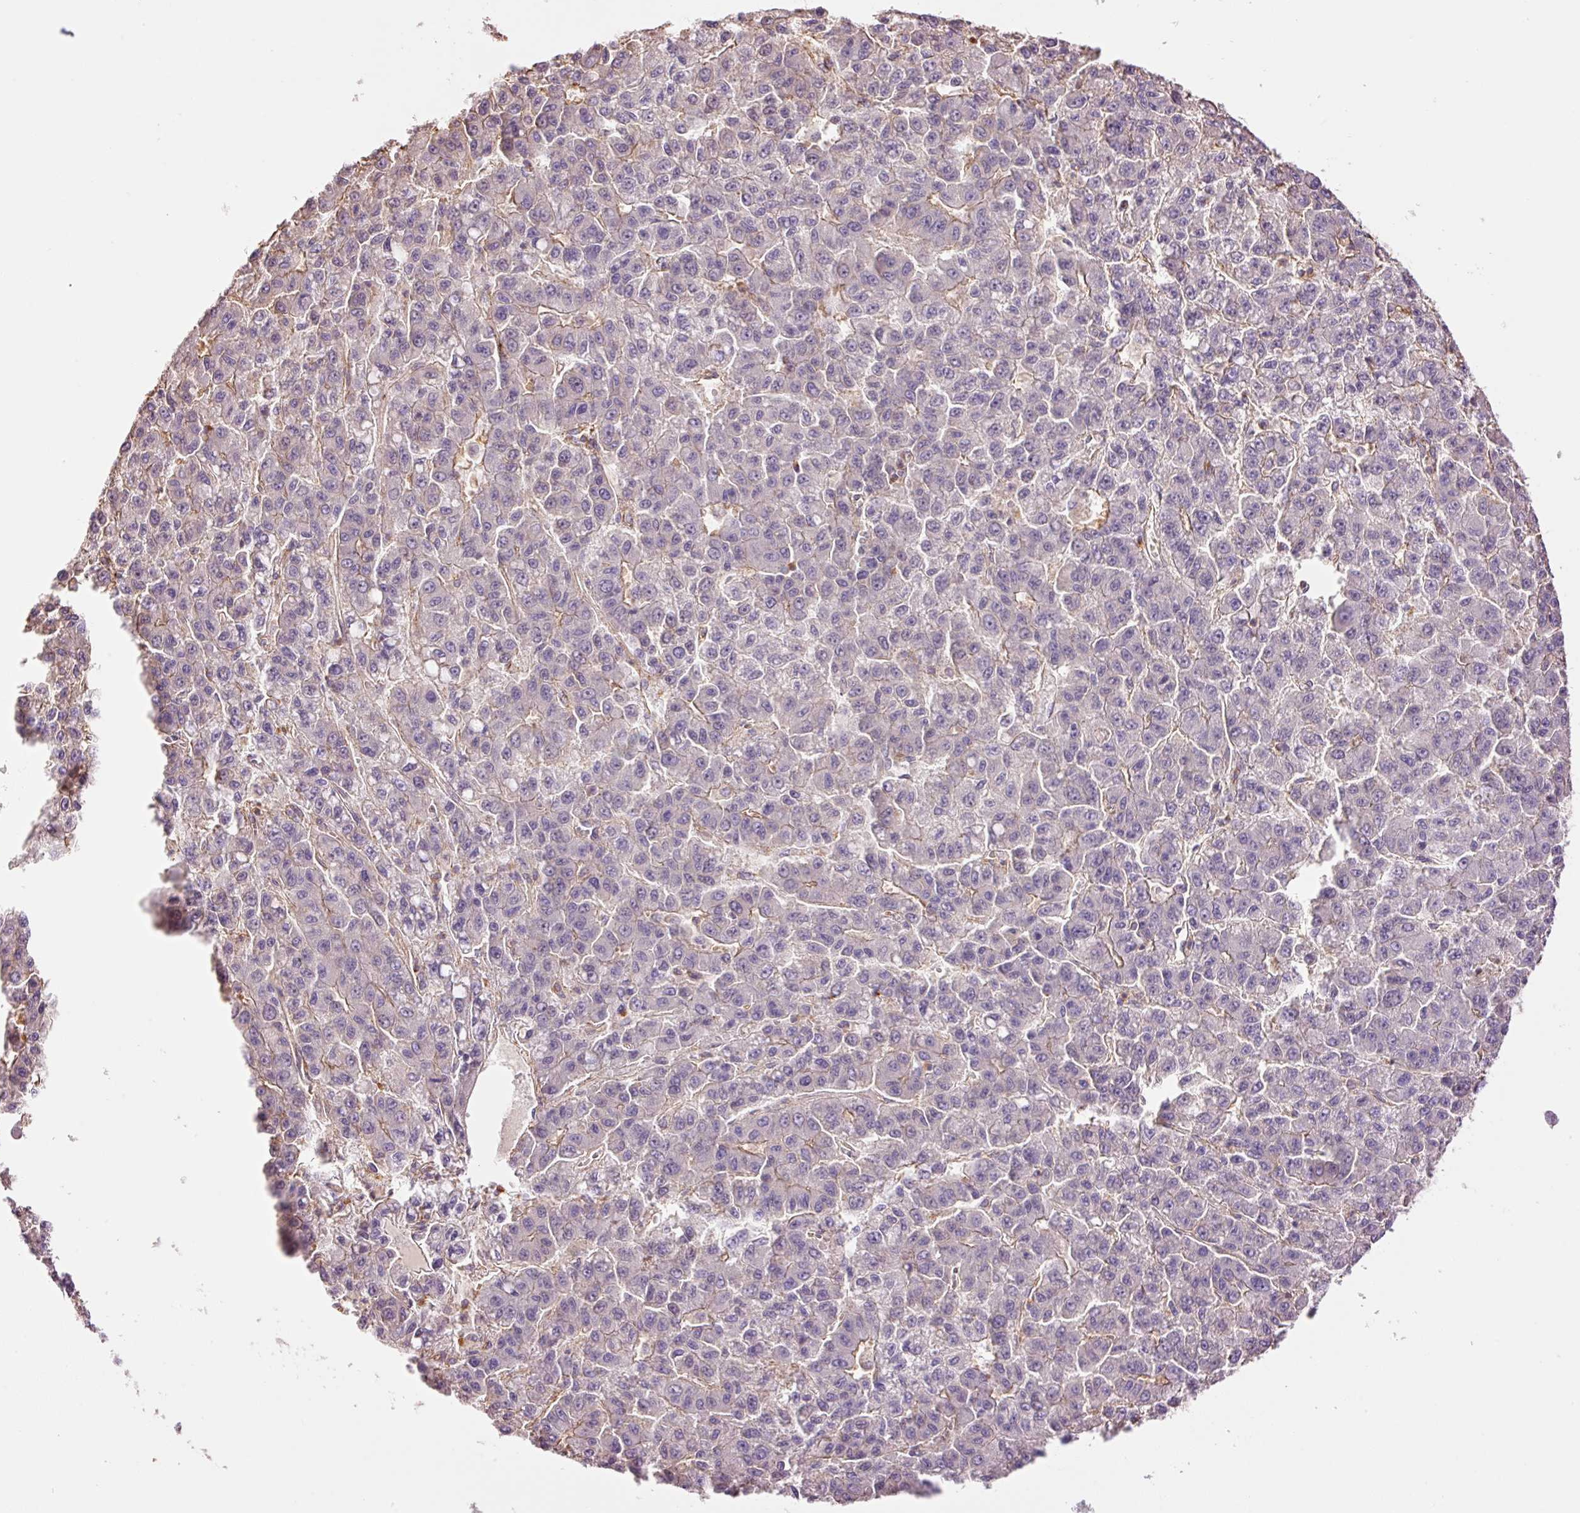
{"staining": {"intensity": "weak", "quantity": "<25%", "location": "cytoplasmic/membranous"}, "tissue": "liver cancer", "cell_type": "Tumor cells", "image_type": "cancer", "snomed": [{"axis": "morphology", "description": "Carcinoma, Hepatocellular, NOS"}, {"axis": "topography", "description": "Liver"}], "caption": "Immunohistochemistry (IHC) image of liver hepatocellular carcinoma stained for a protein (brown), which reveals no expression in tumor cells.", "gene": "PPP1R1B", "patient": {"sex": "male", "age": 70}}